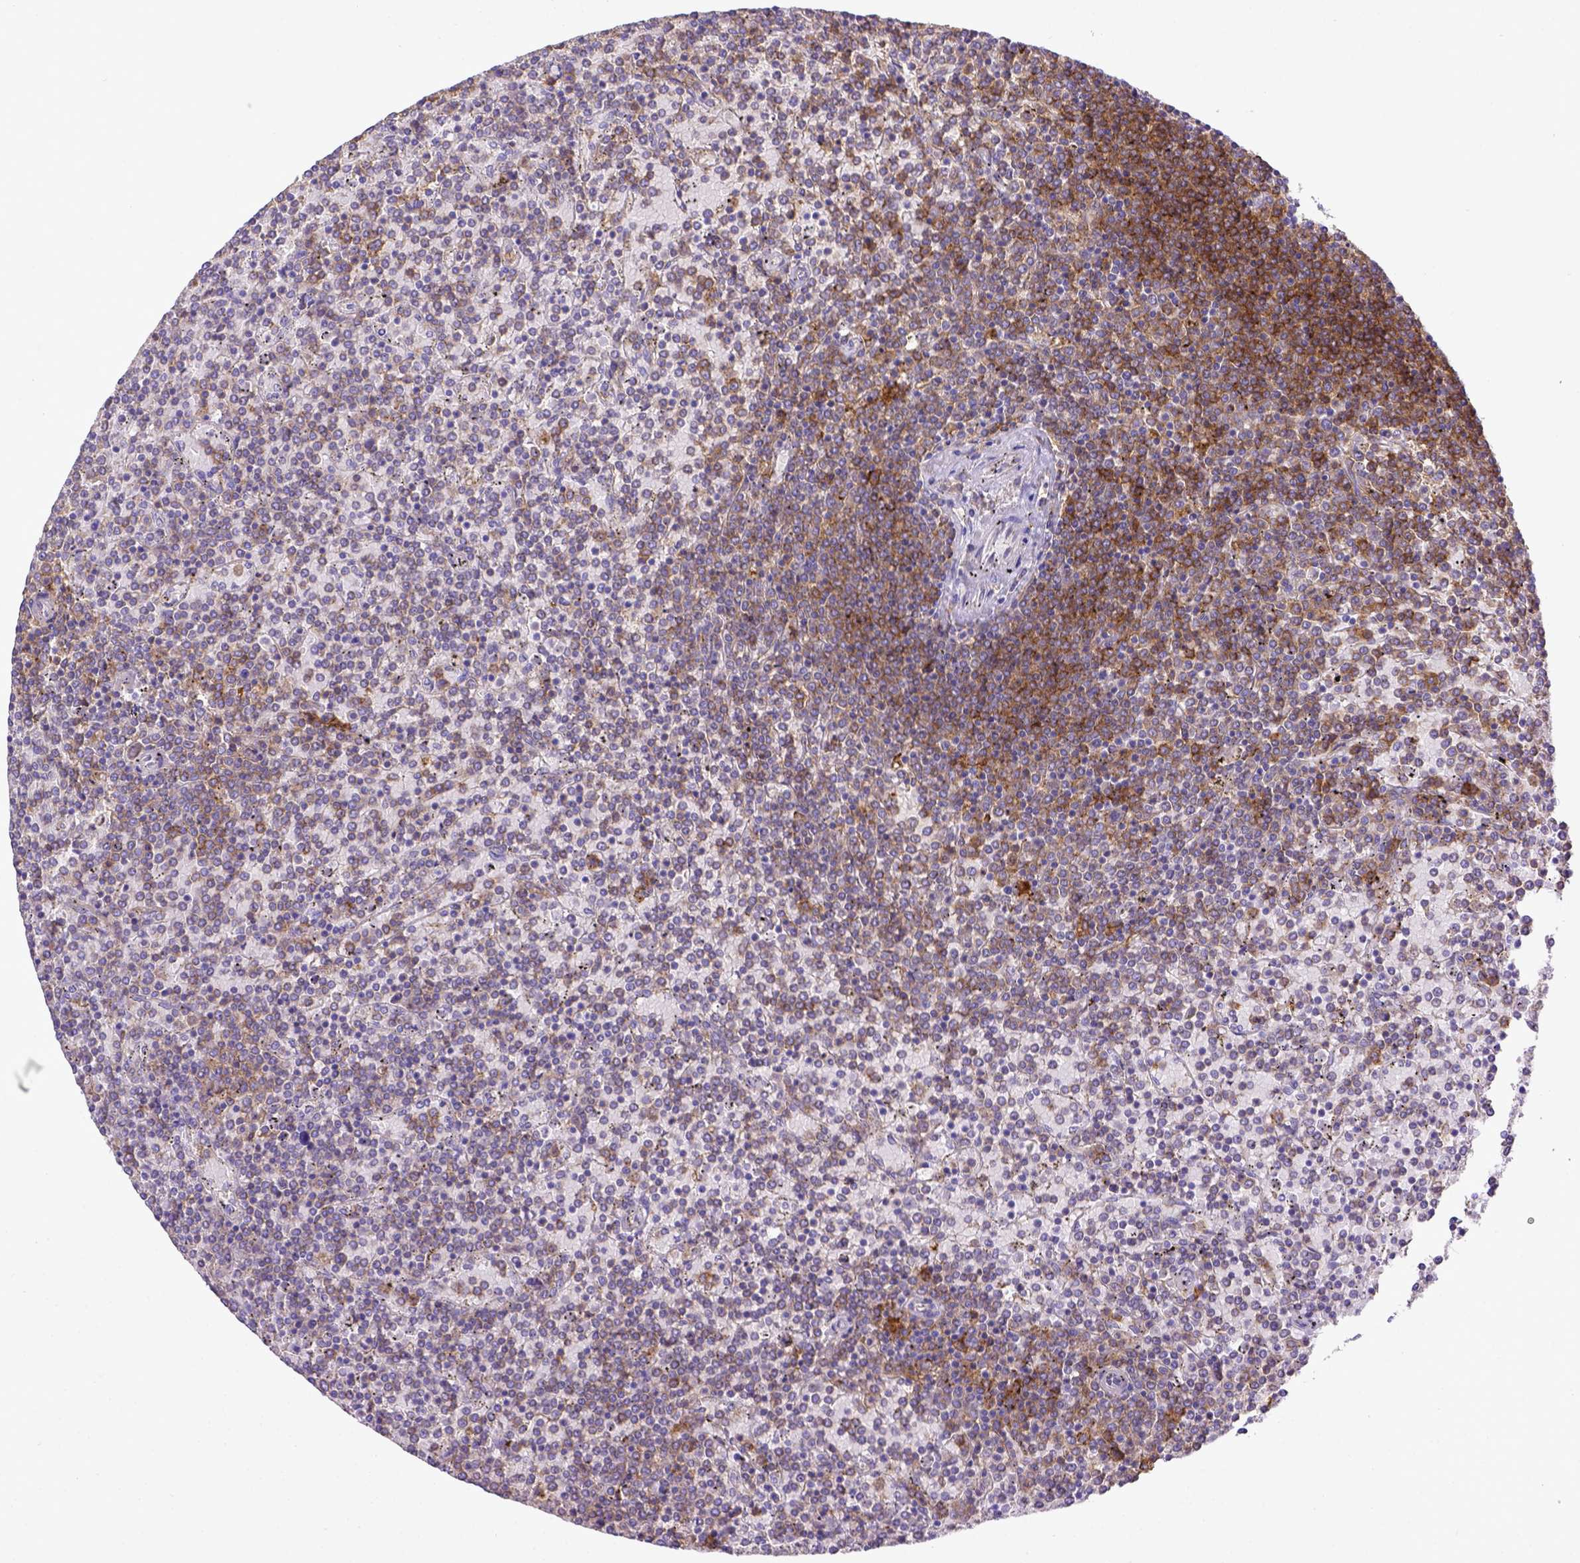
{"staining": {"intensity": "negative", "quantity": "none", "location": "none"}, "tissue": "lymphoma", "cell_type": "Tumor cells", "image_type": "cancer", "snomed": [{"axis": "morphology", "description": "Malignant lymphoma, non-Hodgkin's type, Low grade"}, {"axis": "topography", "description": "Spleen"}], "caption": "High magnification brightfield microscopy of malignant lymphoma, non-Hodgkin's type (low-grade) stained with DAB (3,3'-diaminobenzidine) (brown) and counterstained with hematoxylin (blue): tumor cells show no significant positivity. (Stains: DAB immunohistochemistry (IHC) with hematoxylin counter stain, Microscopy: brightfield microscopy at high magnification).", "gene": "CD40", "patient": {"sex": "female", "age": 77}}